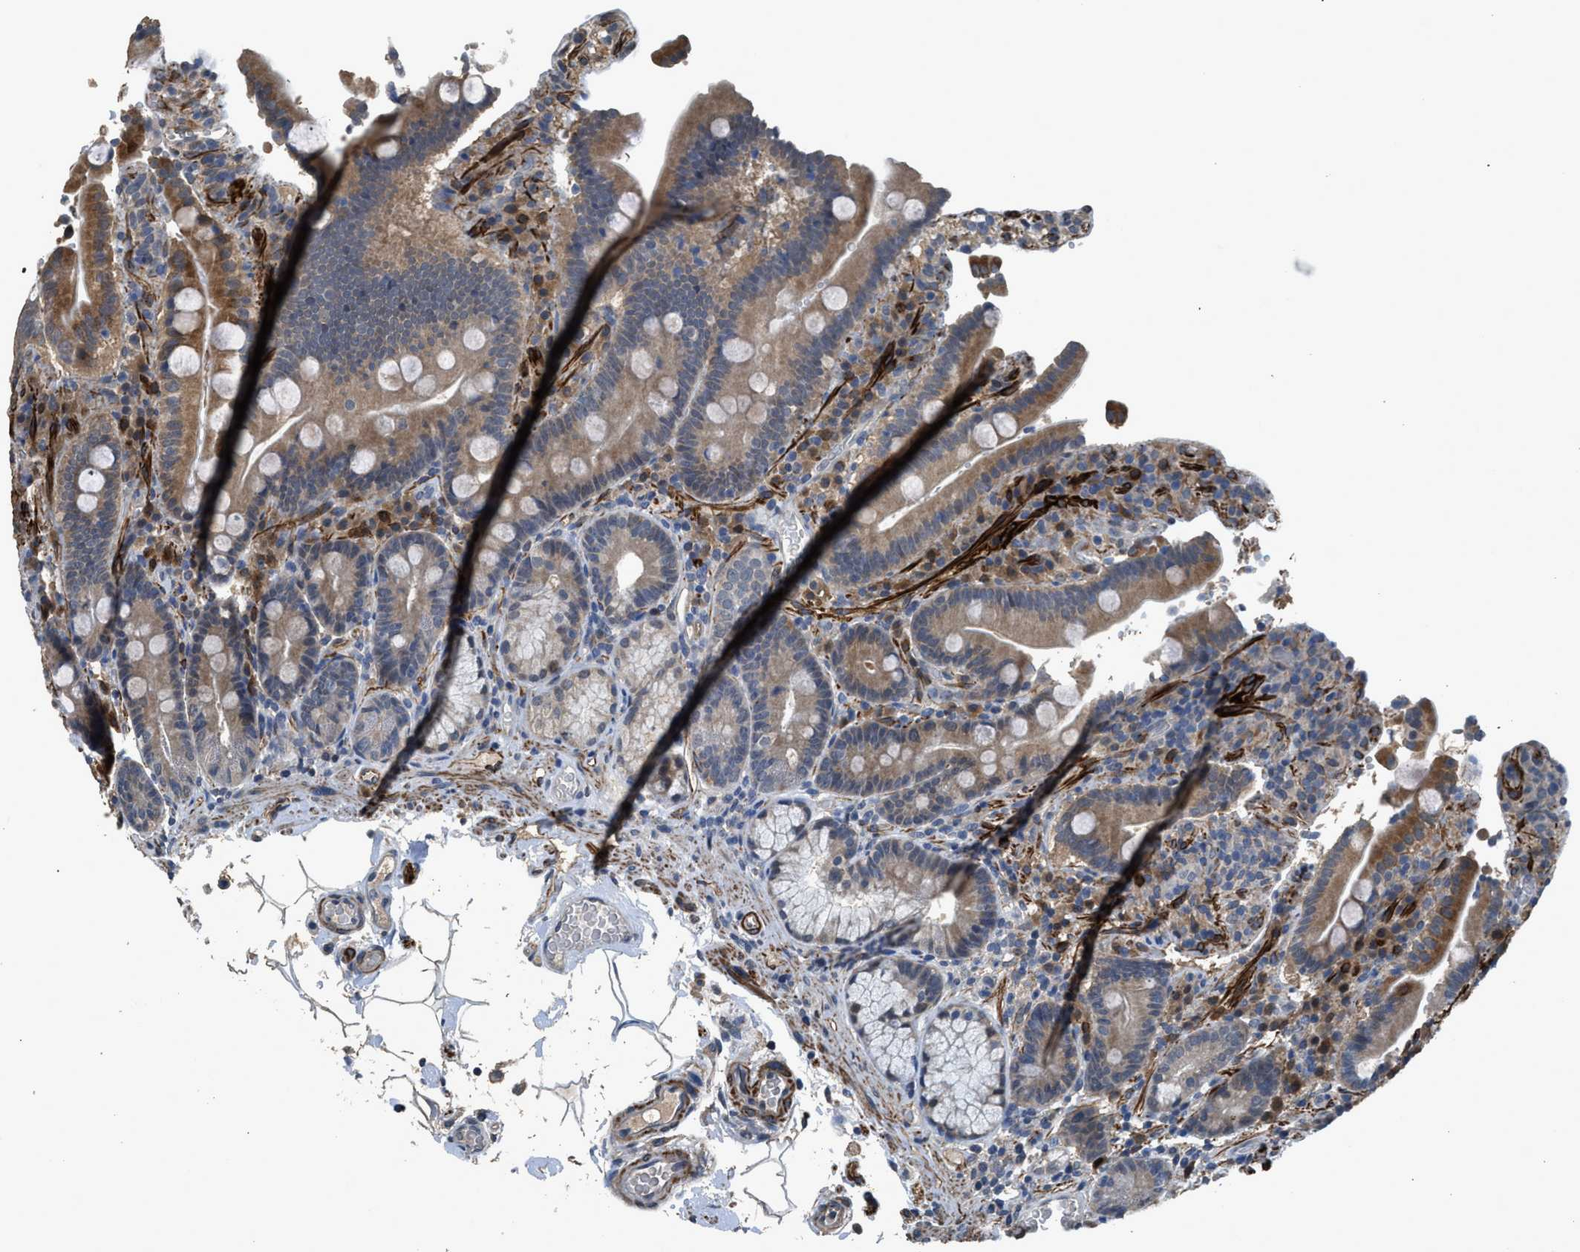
{"staining": {"intensity": "moderate", "quantity": ">75%", "location": "cytoplasmic/membranous"}, "tissue": "duodenum", "cell_type": "Glandular cells", "image_type": "normal", "snomed": [{"axis": "morphology", "description": "Normal tissue, NOS"}, {"axis": "topography", "description": "Small intestine, NOS"}], "caption": "The image displays immunohistochemical staining of benign duodenum. There is moderate cytoplasmic/membranous staining is seen in approximately >75% of glandular cells. Using DAB (3,3'-diaminobenzidine) (brown) and hematoxylin (blue) stains, captured at high magnification using brightfield microscopy.", "gene": "SYNM", "patient": {"sex": "female", "age": 71}}